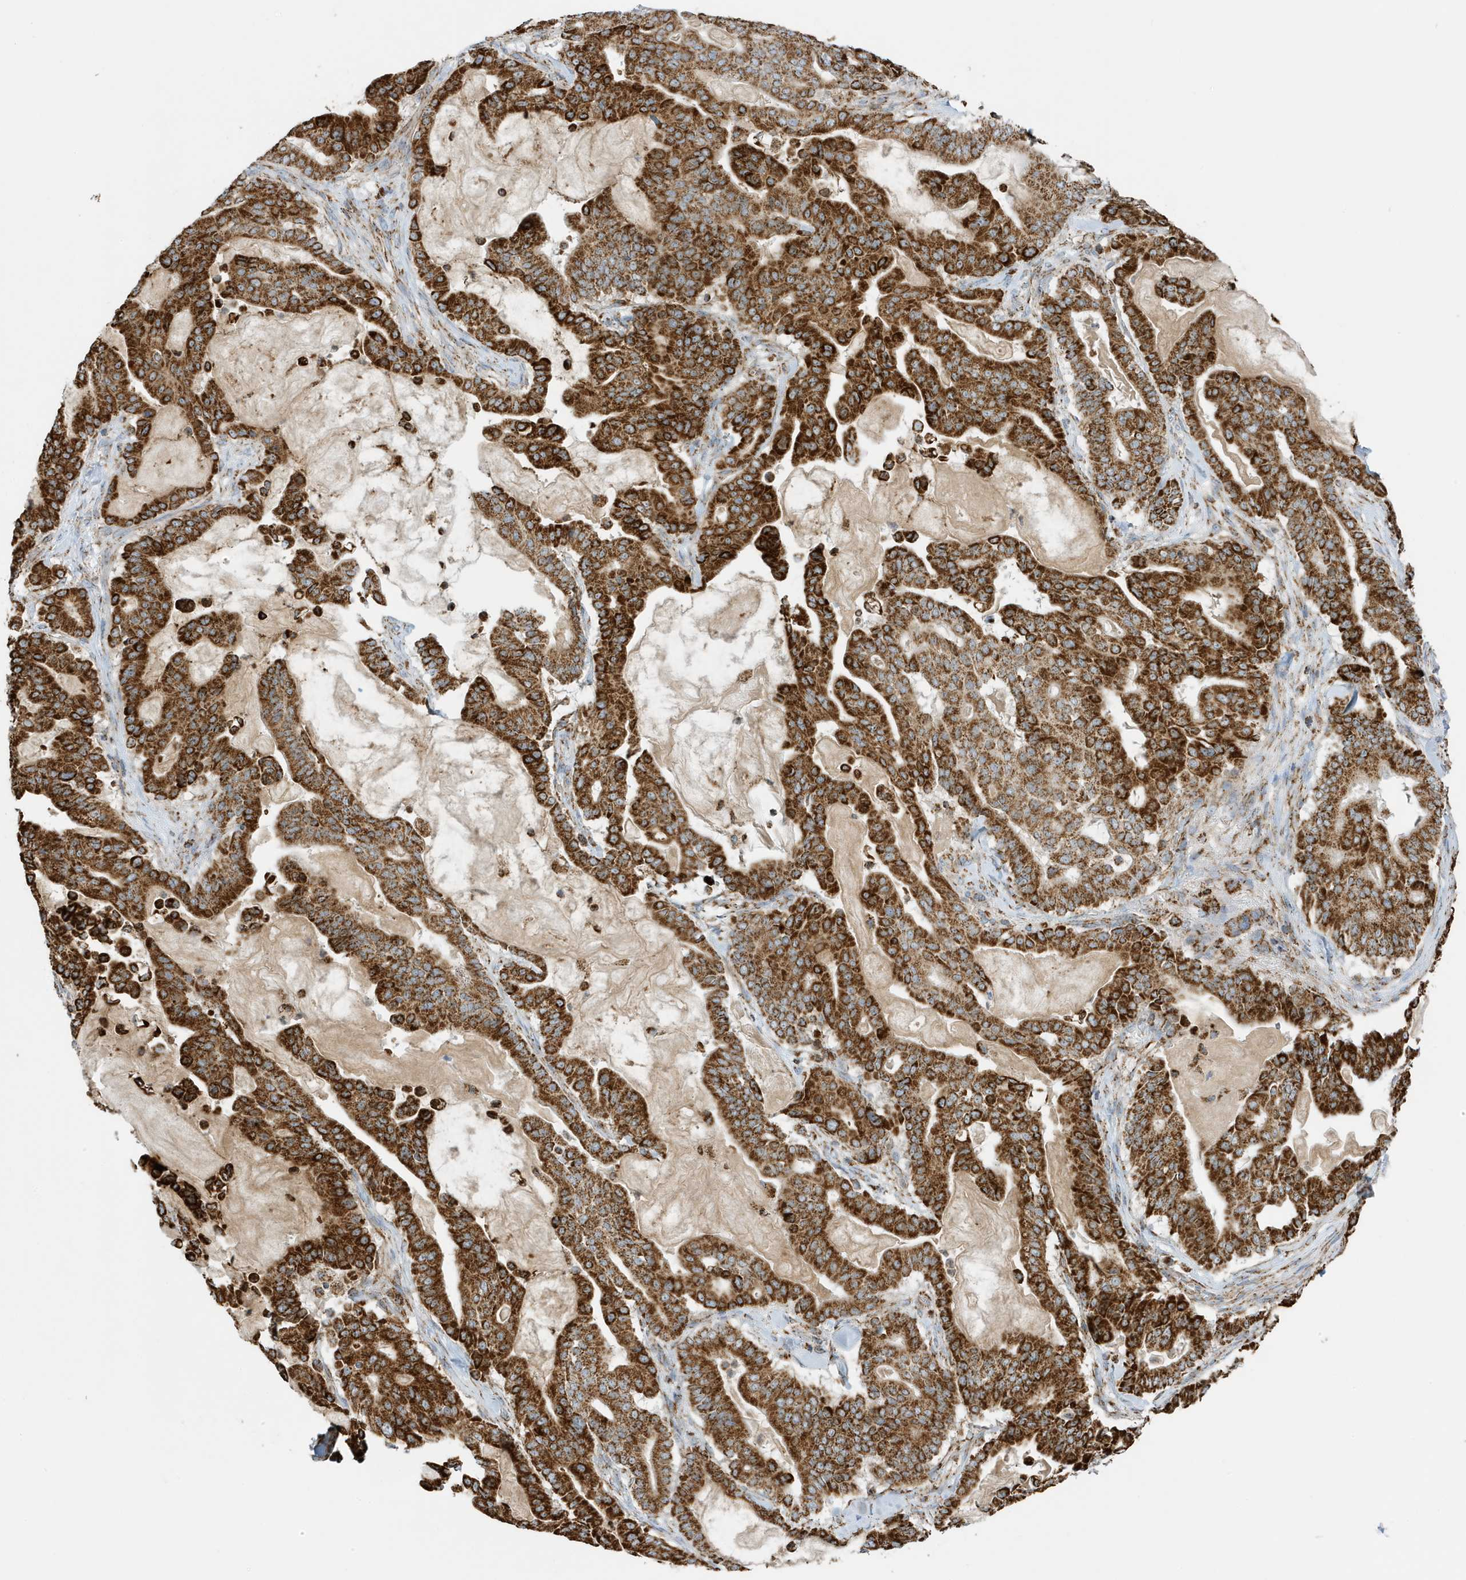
{"staining": {"intensity": "strong", "quantity": ">75%", "location": "cytoplasmic/membranous"}, "tissue": "pancreatic cancer", "cell_type": "Tumor cells", "image_type": "cancer", "snomed": [{"axis": "morphology", "description": "Adenocarcinoma, NOS"}, {"axis": "topography", "description": "Pancreas"}], "caption": "Immunohistochemical staining of pancreatic adenocarcinoma demonstrates high levels of strong cytoplasmic/membranous staining in approximately >75% of tumor cells.", "gene": "ATP5ME", "patient": {"sex": "male", "age": 63}}